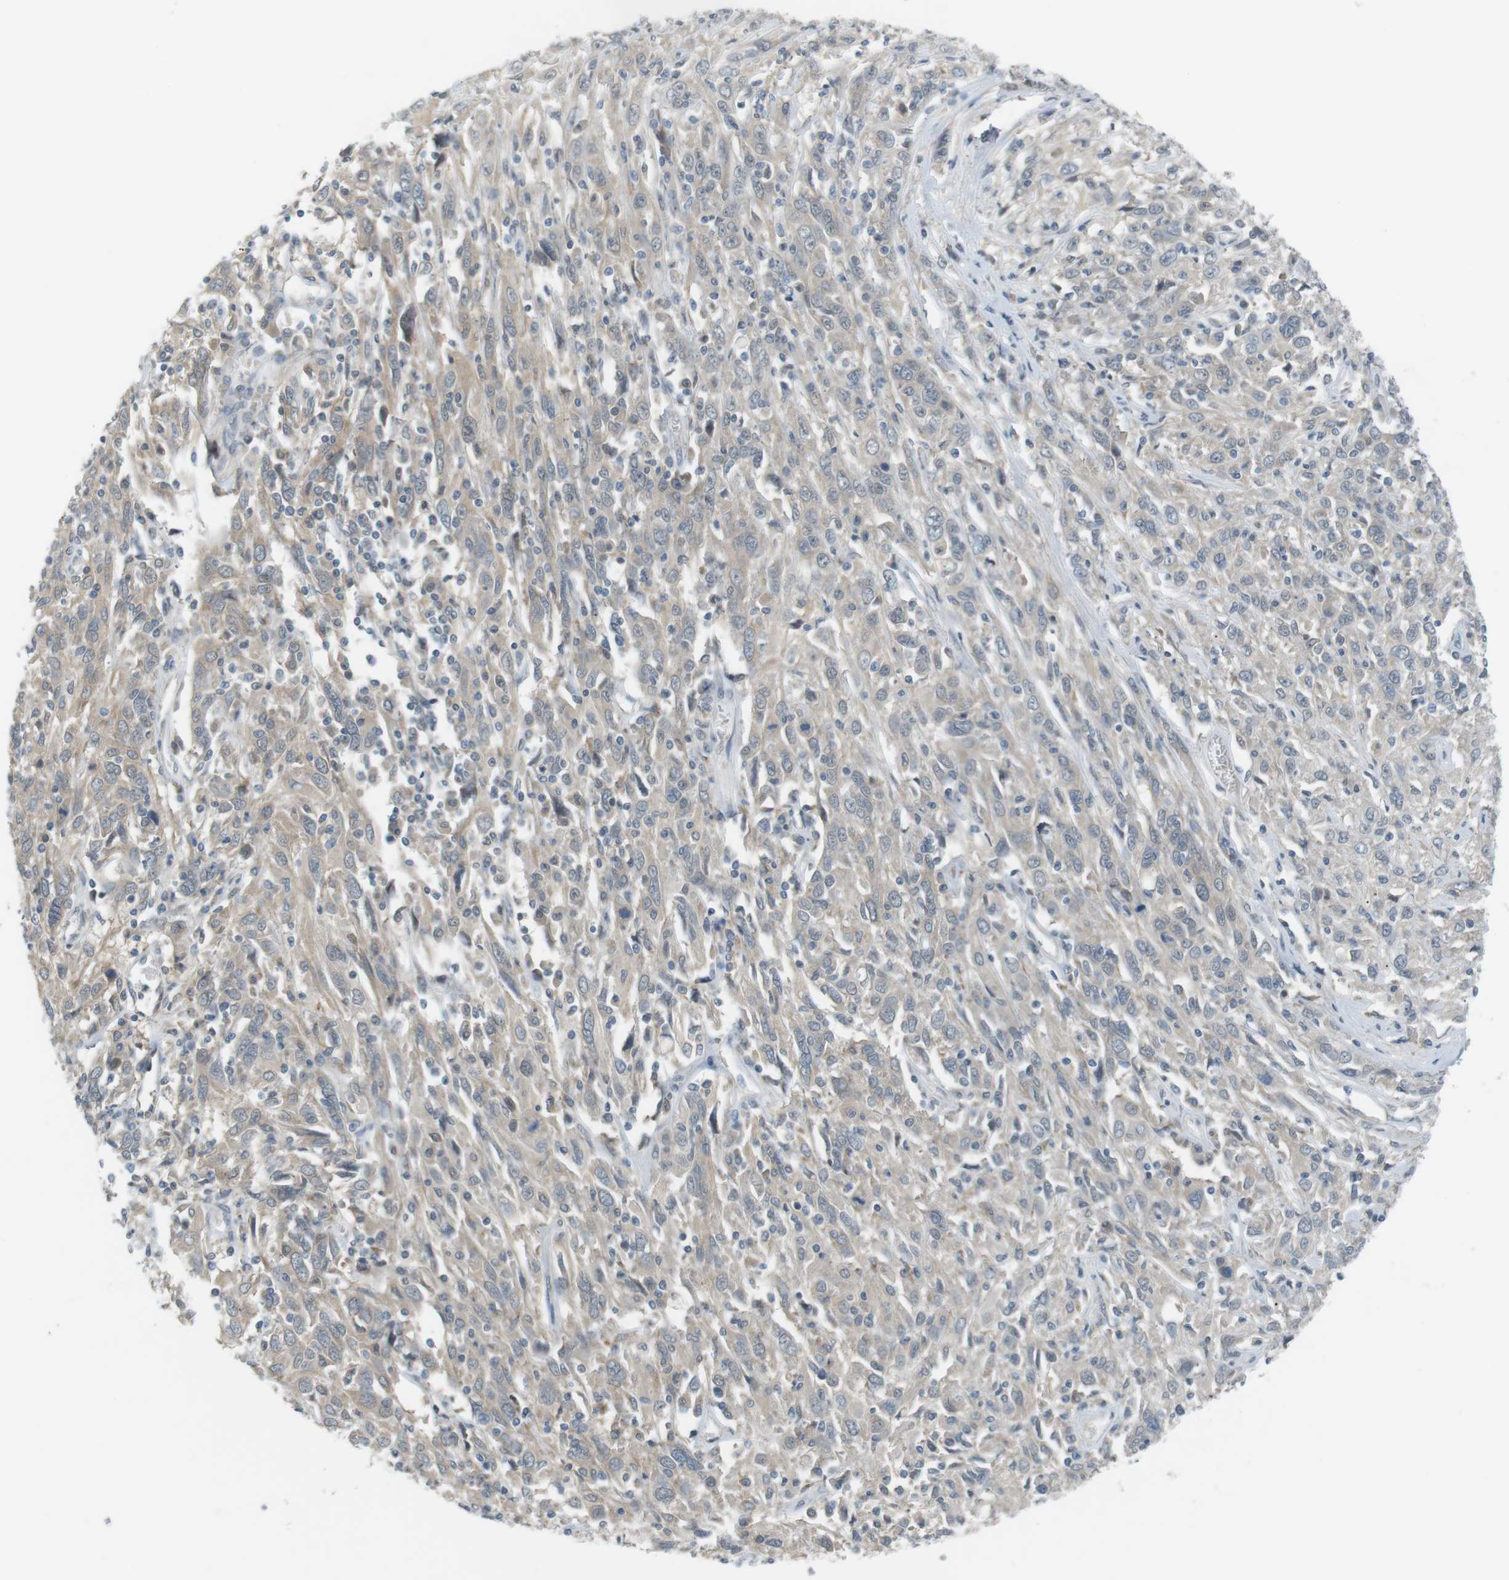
{"staining": {"intensity": "weak", "quantity": "25%-75%", "location": "cytoplasmic/membranous"}, "tissue": "cervical cancer", "cell_type": "Tumor cells", "image_type": "cancer", "snomed": [{"axis": "morphology", "description": "Squamous cell carcinoma, NOS"}, {"axis": "topography", "description": "Cervix"}], "caption": "Weak cytoplasmic/membranous positivity is identified in about 25%-75% of tumor cells in squamous cell carcinoma (cervical). (Brightfield microscopy of DAB IHC at high magnification).", "gene": "RTN3", "patient": {"sex": "female", "age": 46}}